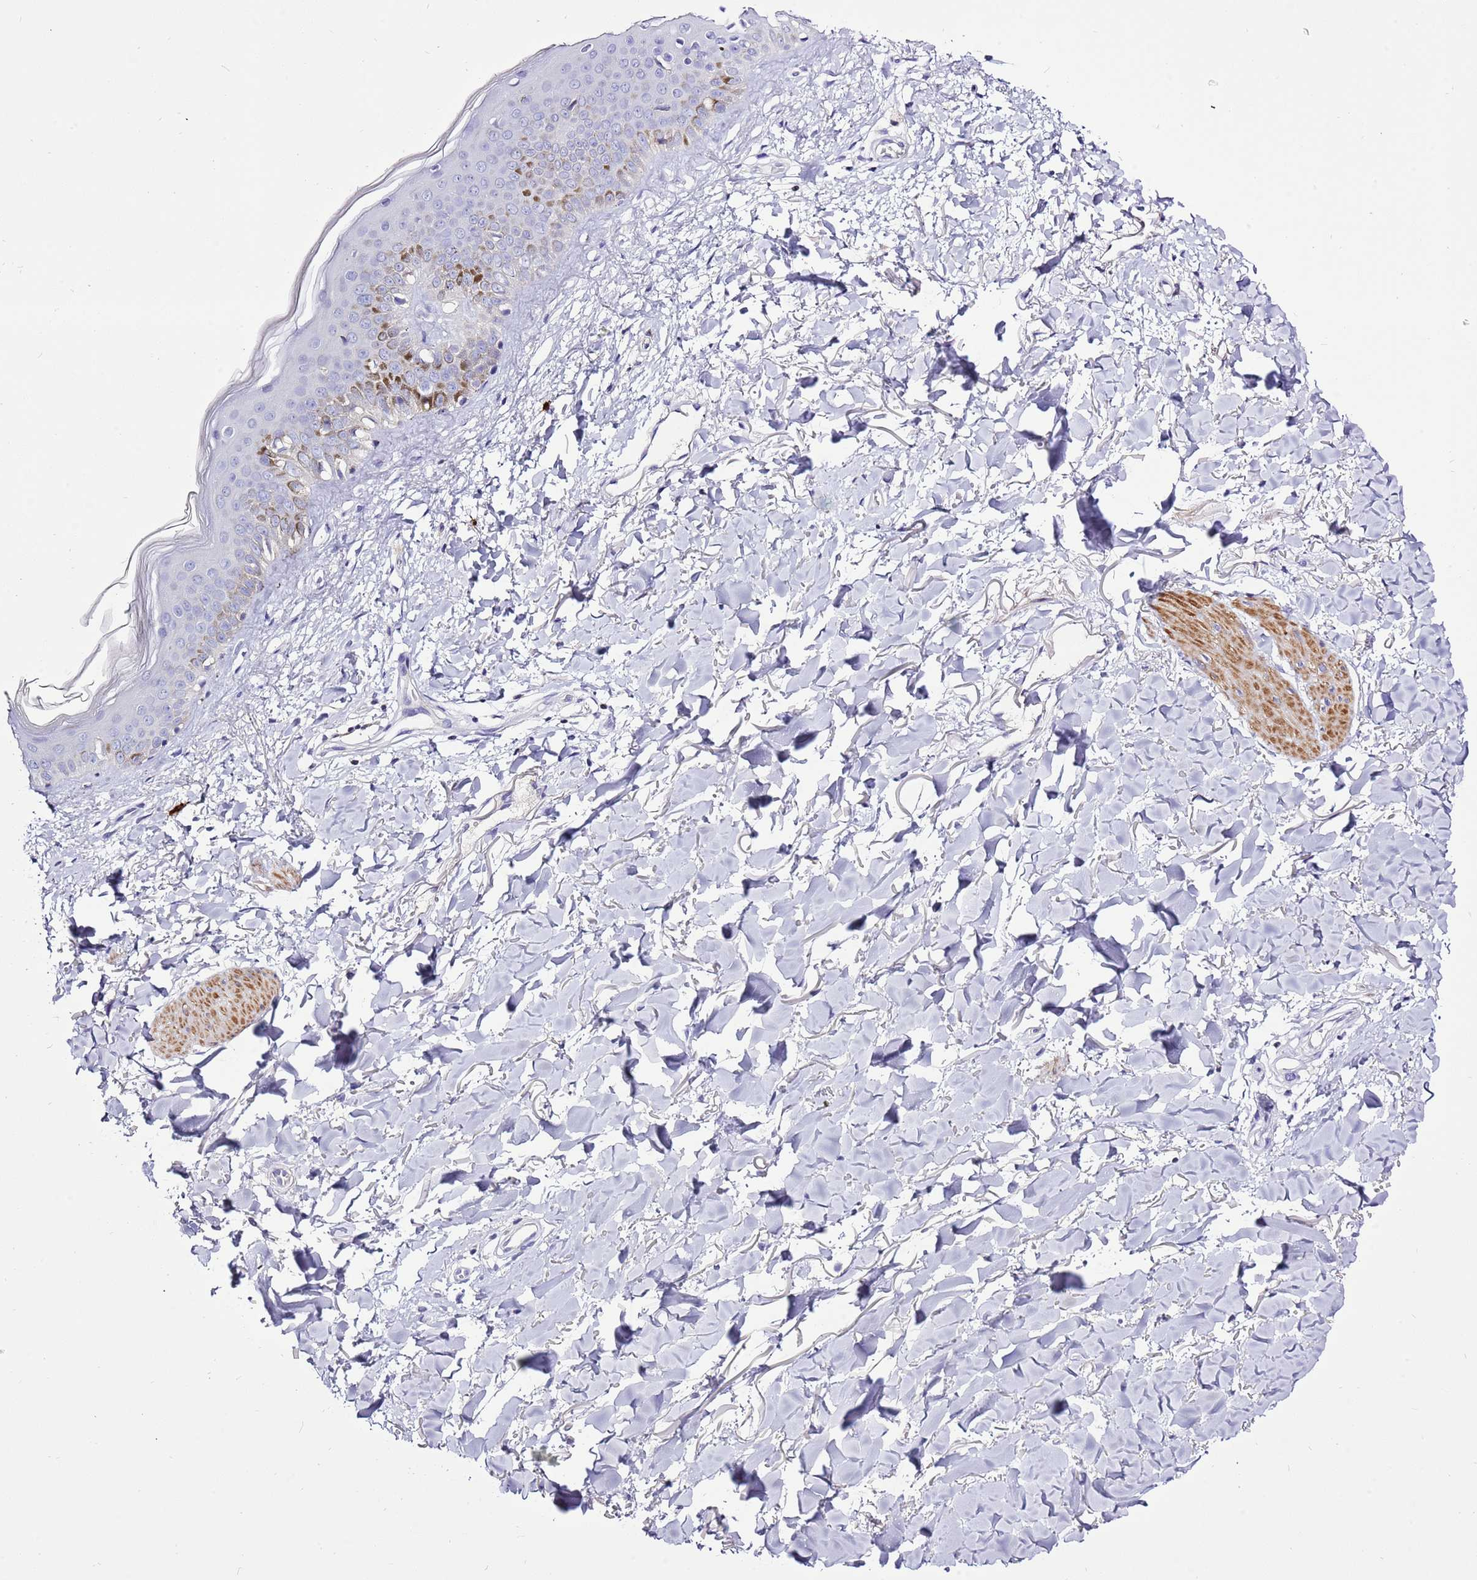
{"staining": {"intensity": "negative", "quantity": "none", "location": "none"}, "tissue": "skin", "cell_type": "Fibroblasts", "image_type": "normal", "snomed": [{"axis": "morphology", "description": "Normal tissue, NOS"}, {"axis": "topography", "description": "Skin"}], "caption": "An image of skin stained for a protein shows no brown staining in fibroblasts.", "gene": "GLCE", "patient": {"sex": "female", "age": 58}}